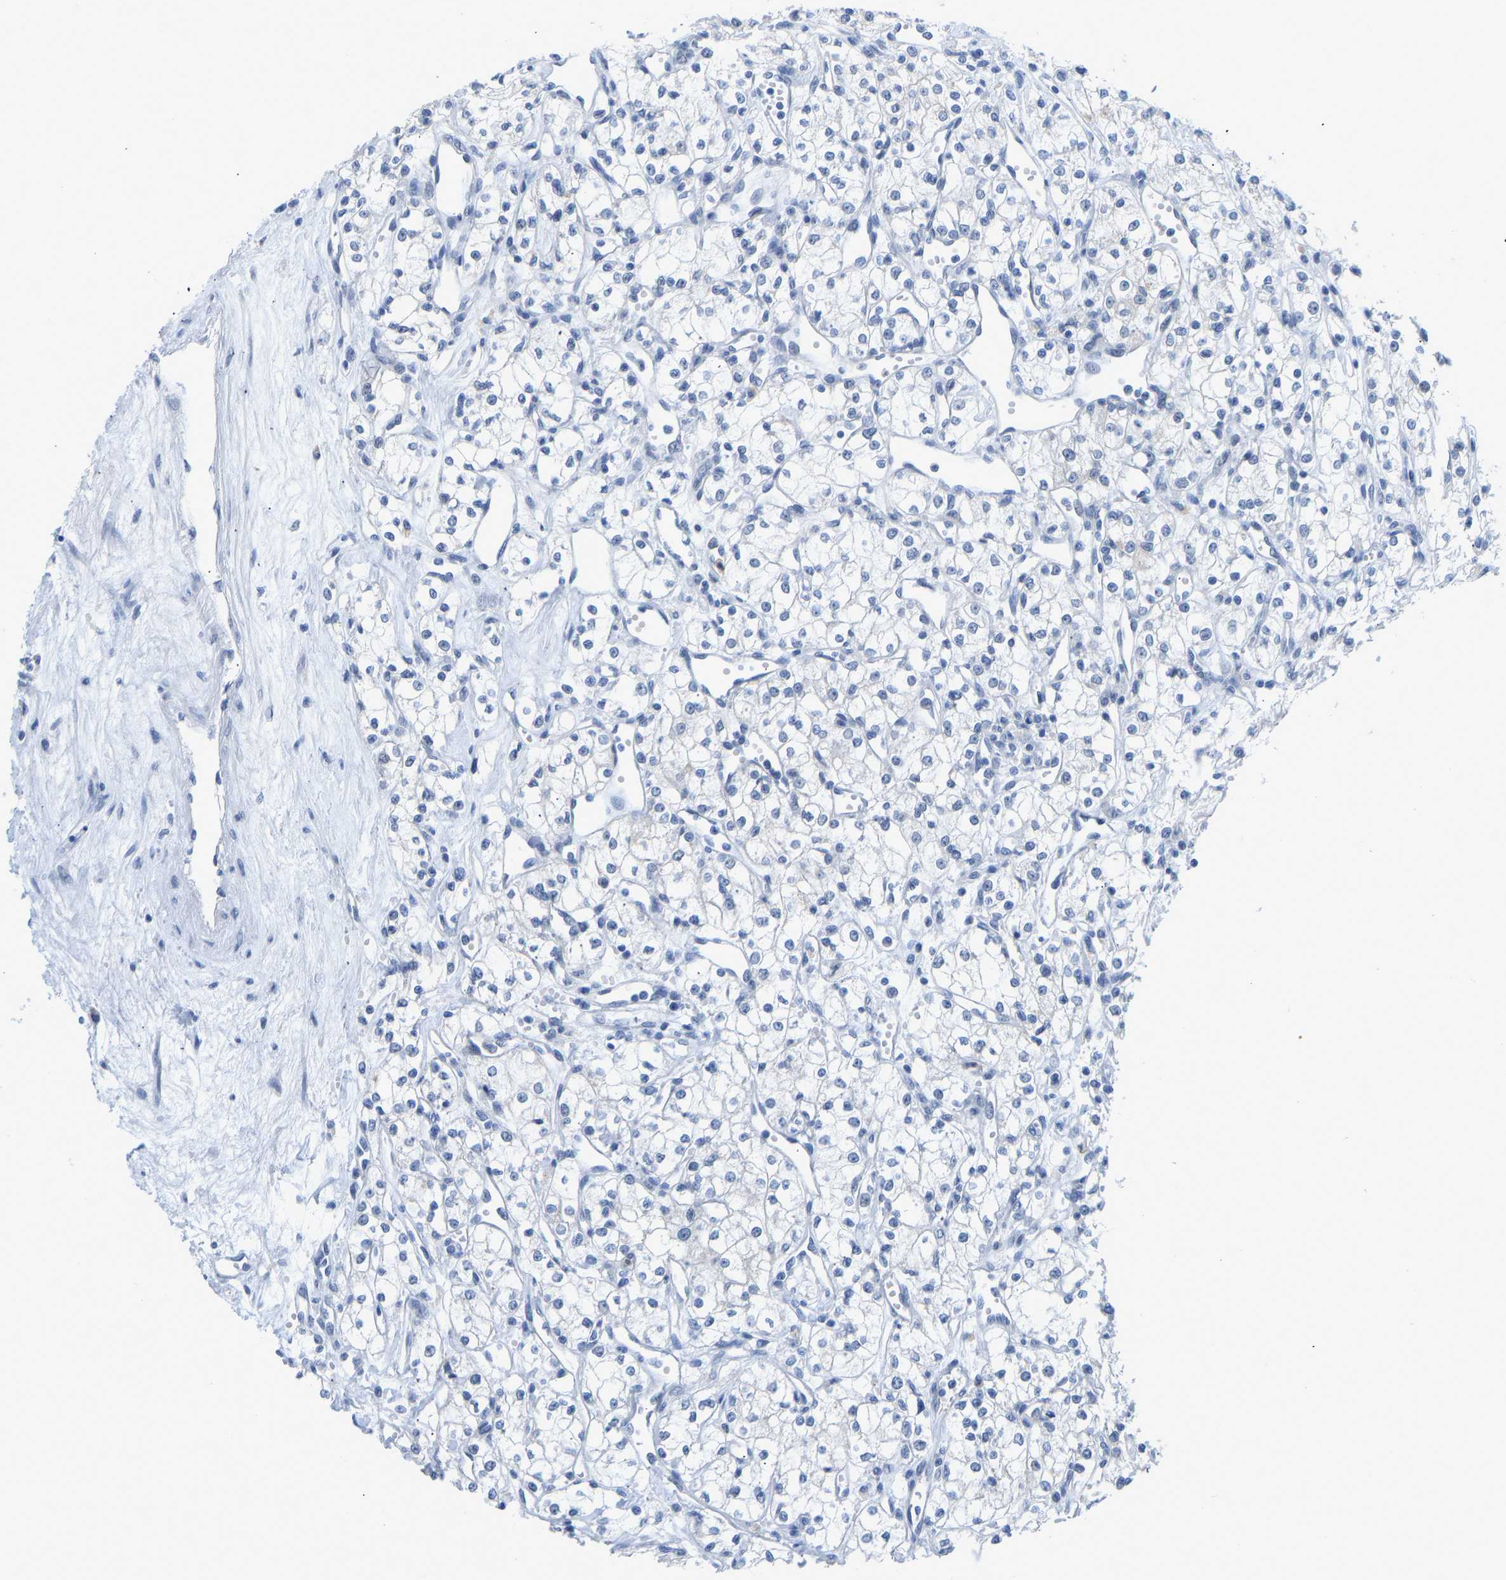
{"staining": {"intensity": "negative", "quantity": "none", "location": "none"}, "tissue": "renal cancer", "cell_type": "Tumor cells", "image_type": "cancer", "snomed": [{"axis": "morphology", "description": "Adenocarcinoma, NOS"}, {"axis": "topography", "description": "Kidney"}], "caption": "A micrograph of renal adenocarcinoma stained for a protein reveals no brown staining in tumor cells.", "gene": "TXNDC2", "patient": {"sex": "male", "age": 59}}